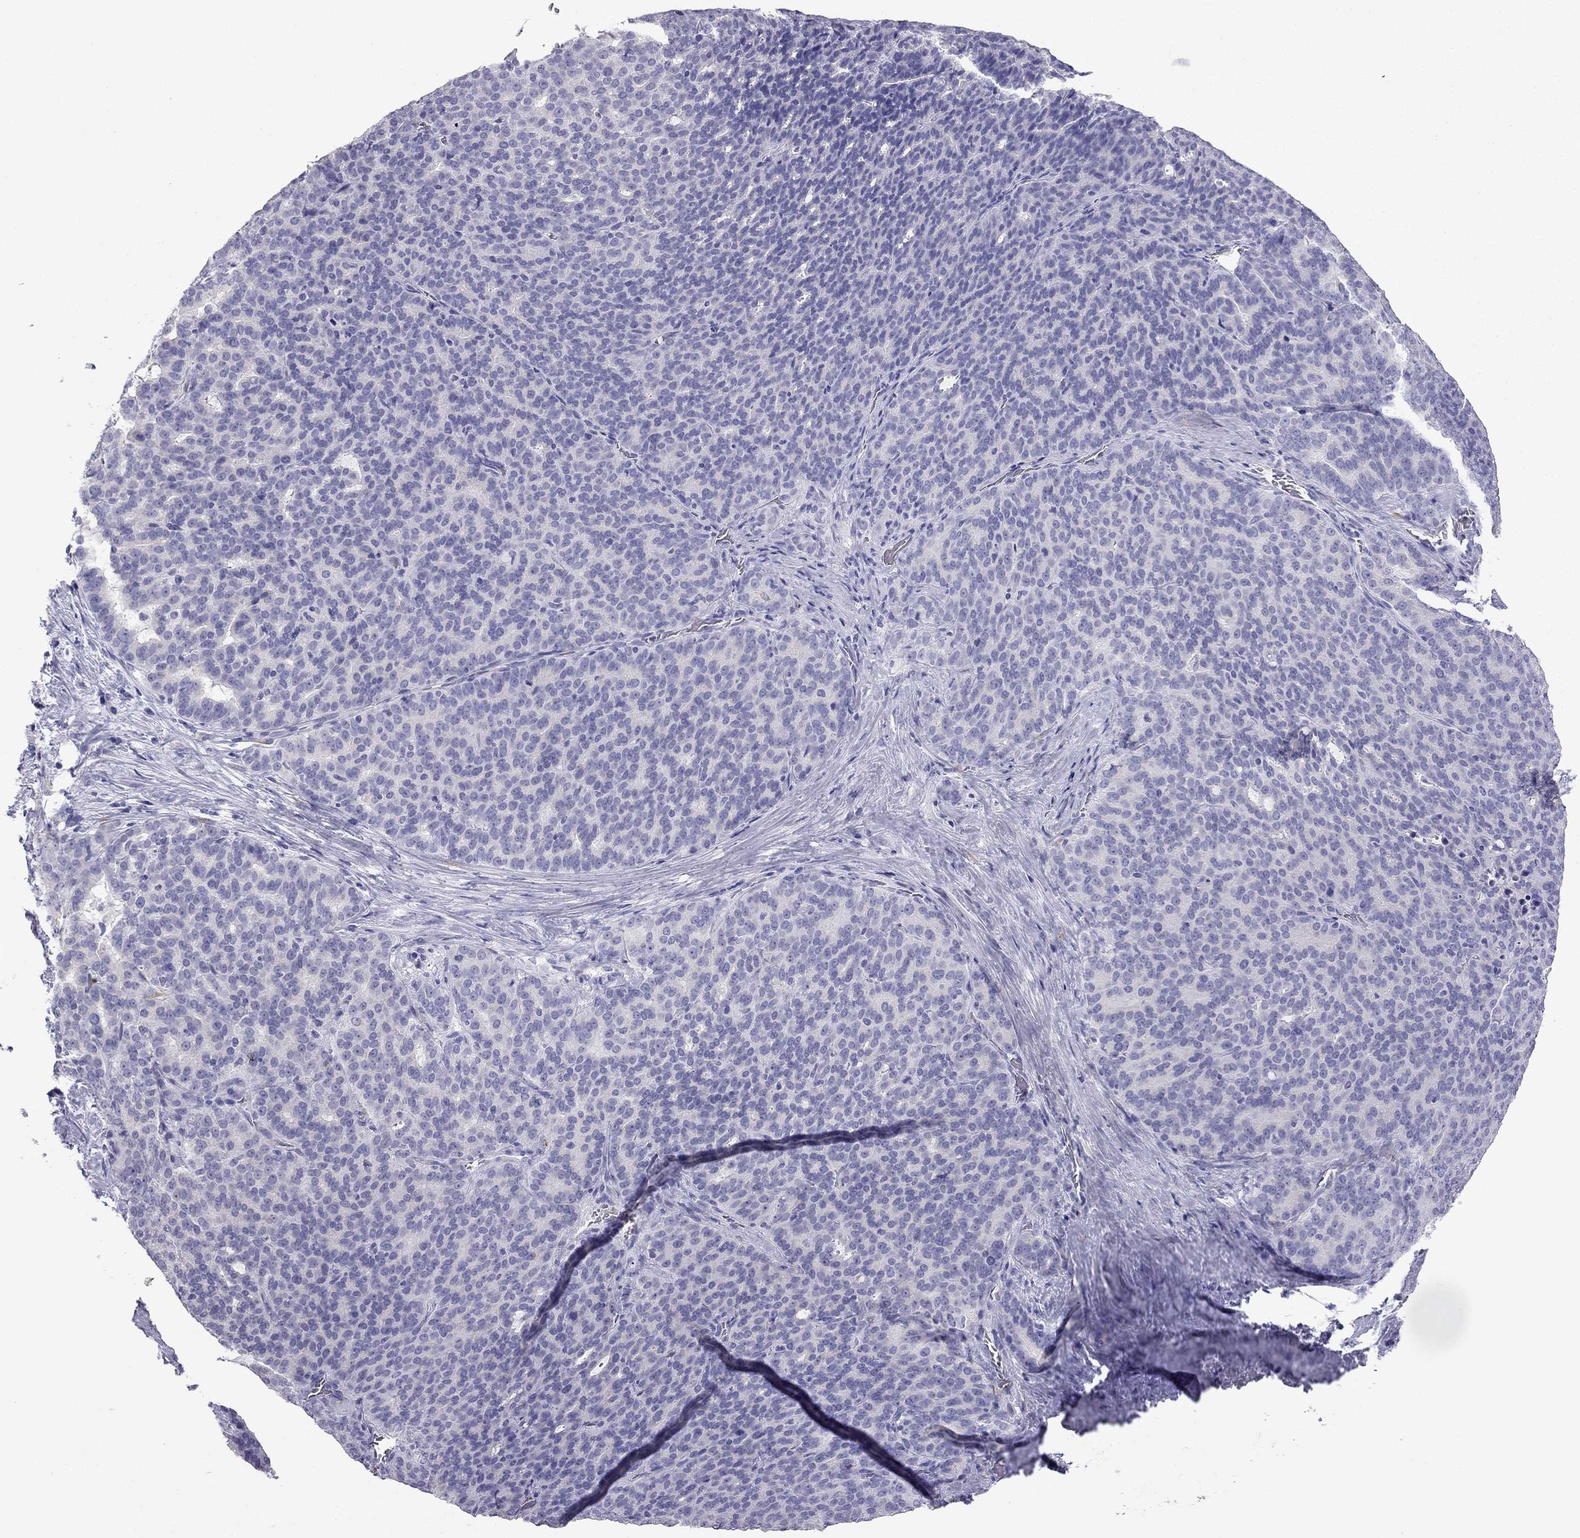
{"staining": {"intensity": "negative", "quantity": "none", "location": "none"}, "tissue": "liver cancer", "cell_type": "Tumor cells", "image_type": "cancer", "snomed": [{"axis": "morphology", "description": "Cholangiocarcinoma"}, {"axis": "topography", "description": "Liver"}], "caption": "High power microscopy histopathology image of an immunohistochemistry (IHC) image of liver cancer (cholangiocarcinoma), revealing no significant positivity in tumor cells.", "gene": "NPTX1", "patient": {"sex": "female", "age": 47}}